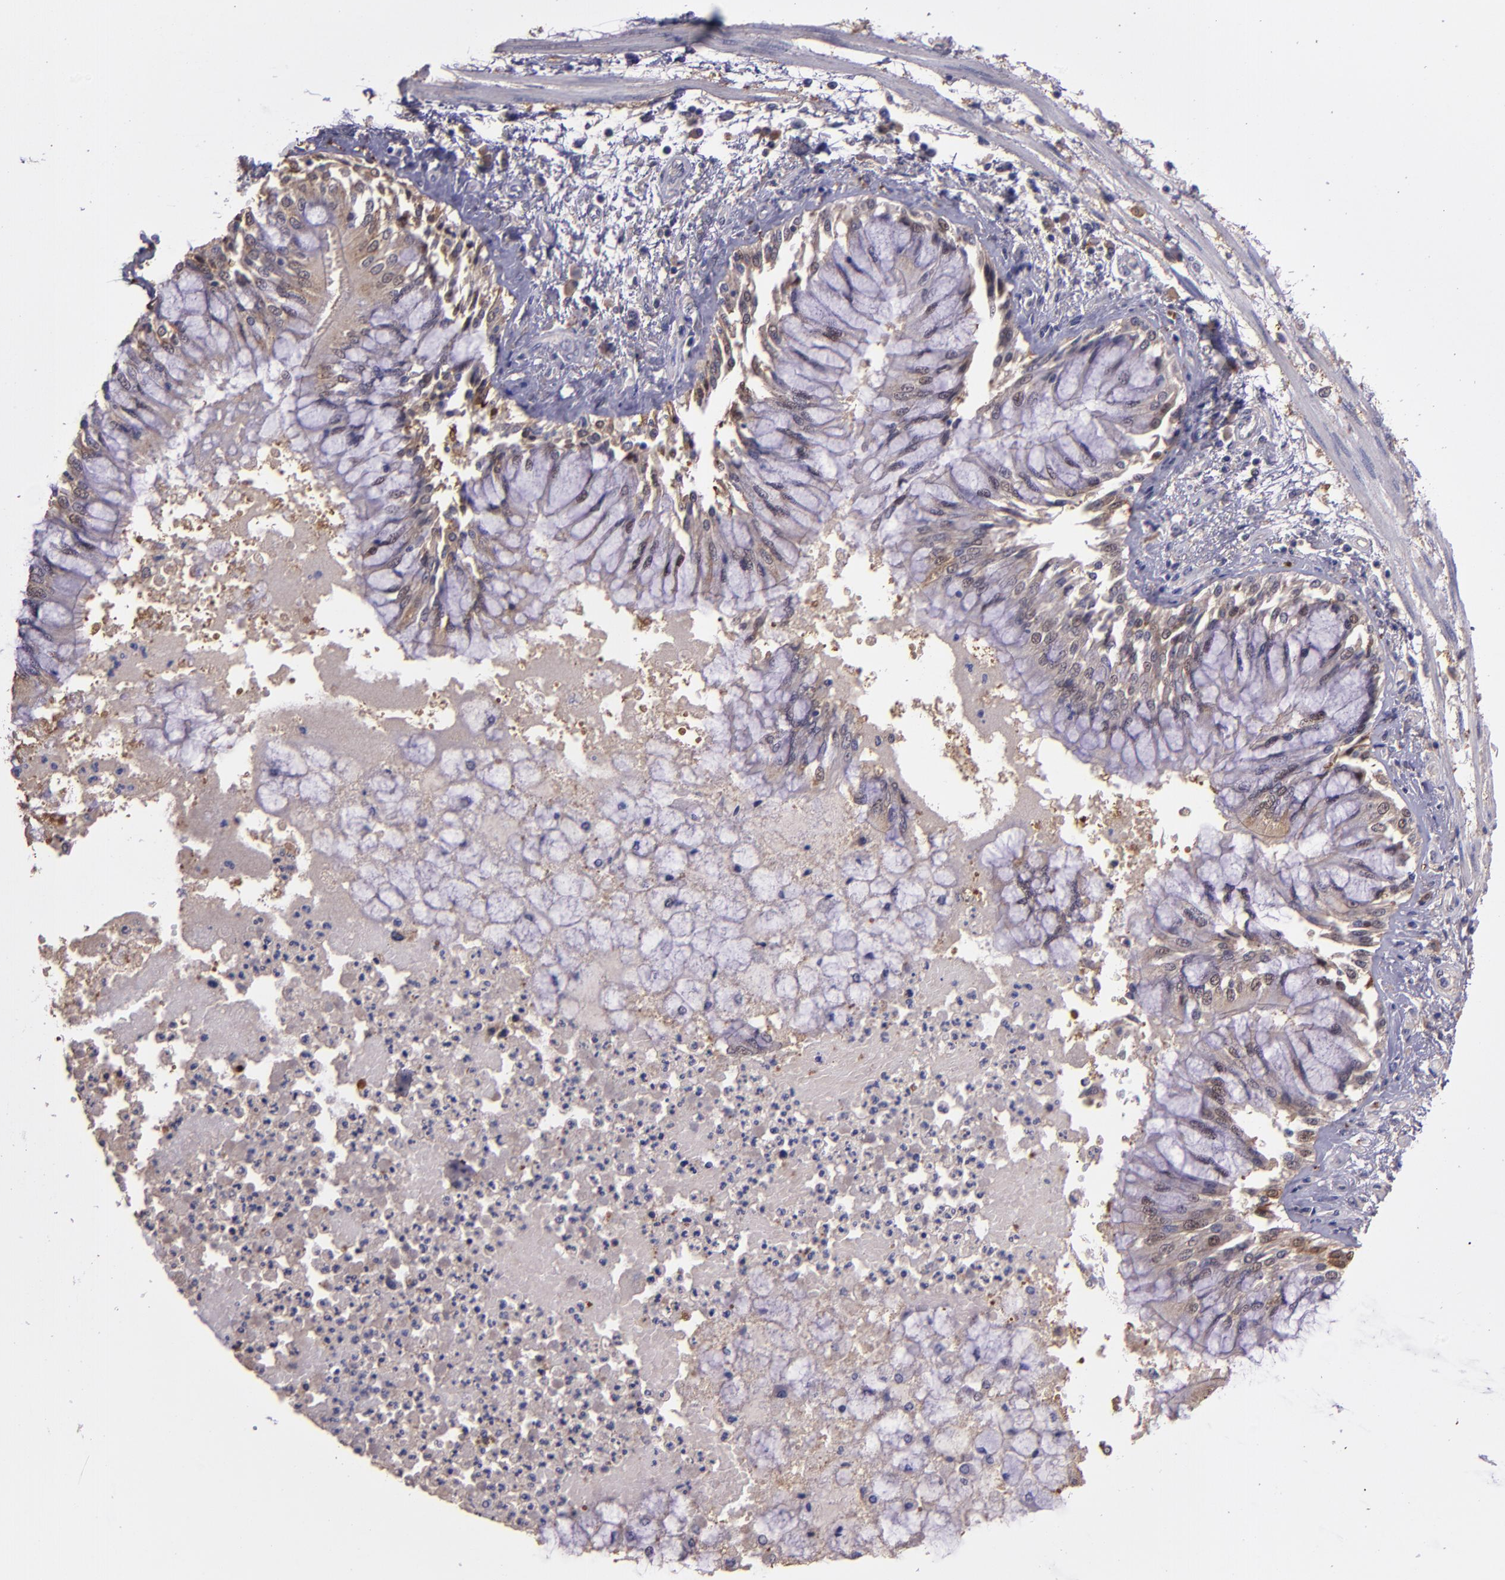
{"staining": {"intensity": "moderate", "quantity": "25%-75%", "location": "cytoplasmic/membranous"}, "tissue": "bronchus", "cell_type": "Respiratory epithelial cells", "image_type": "normal", "snomed": [{"axis": "morphology", "description": "Normal tissue, NOS"}, {"axis": "topography", "description": "Cartilage tissue"}, {"axis": "topography", "description": "Bronchus"}, {"axis": "topography", "description": "Lung"}], "caption": "Immunohistochemistry (IHC) micrograph of unremarkable human bronchus stained for a protein (brown), which demonstrates medium levels of moderate cytoplasmic/membranous expression in about 25%-75% of respiratory epithelial cells.", "gene": "PAPPA", "patient": {"sex": "female", "age": 49}}